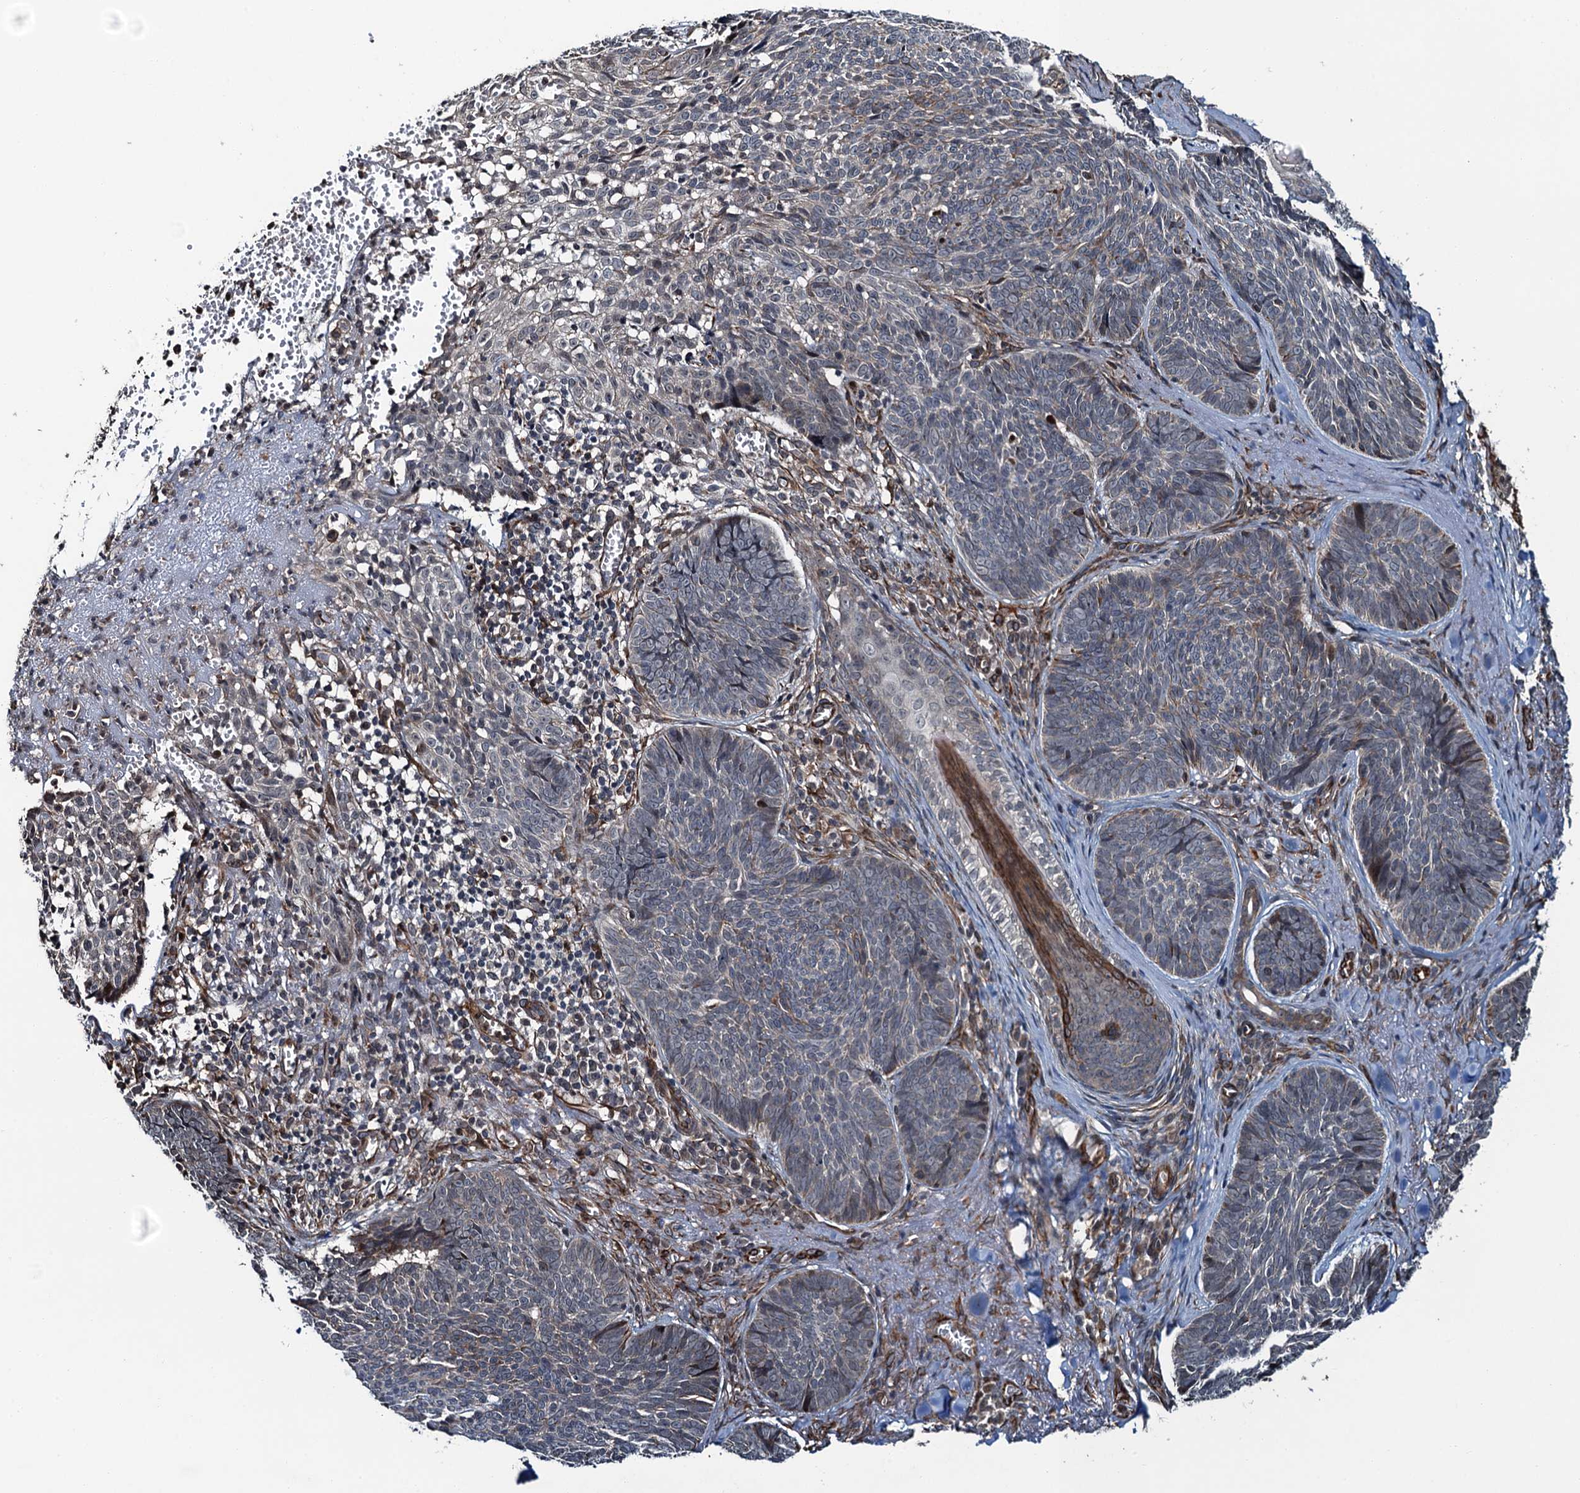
{"staining": {"intensity": "negative", "quantity": "none", "location": "none"}, "tissue": "skin cancer", "cell_type": "Tumor cells", "image_type": "cancer", "snomed": [{"axis": "morphology", "description": "Basal cell carcinoma"}, {"axis": "topography", "description": "Skin"}], "caption": "Skin cancer stained for a protein using immunohistochemistry (IHC) displays no staining tumor cells.", "gene": "WHAMM", "patient": {"sex": "female", "age": 74}}